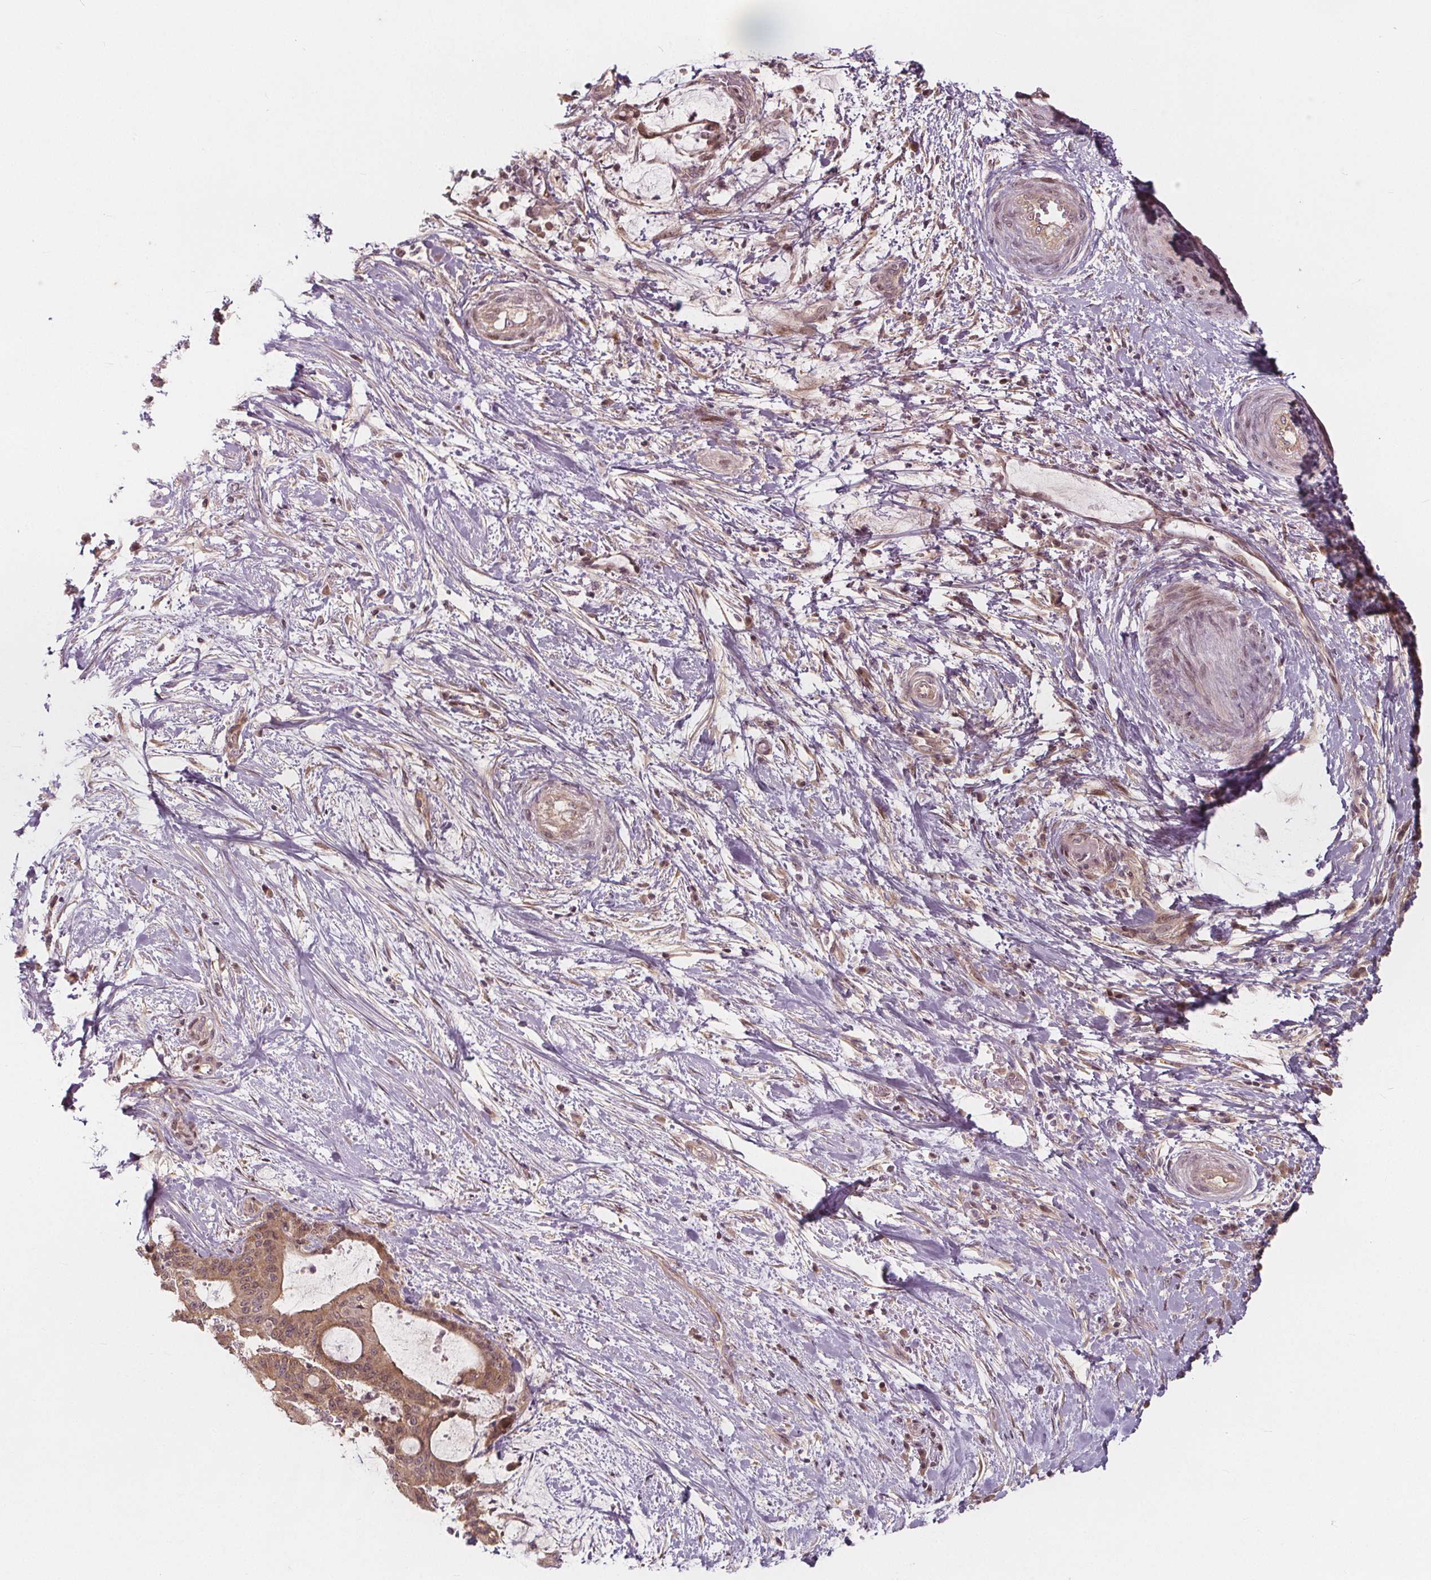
{"staining": {"intensity": "weak", "quantity": ">75%", "location": "cytoplasmic/membranous,nuclear"}, "tissue": "liver cancer", "cell_type": "Tumor cells", "image_type": "cancer", "snomed": [{"axis": "morphology", "description": "Cholangiocarcinoma"}, {"axis": "topography", "description": "Liver"}], "caption": "Immunohistochemical staining of human cholangiocarcinoma (liver) reveals low levels of weak cytoplasmic/membranous and nuclear staining in approximately >75% of tumor cells.", "gene": "AKT1S1", "patient": {"sex": "female", "age": 73}}